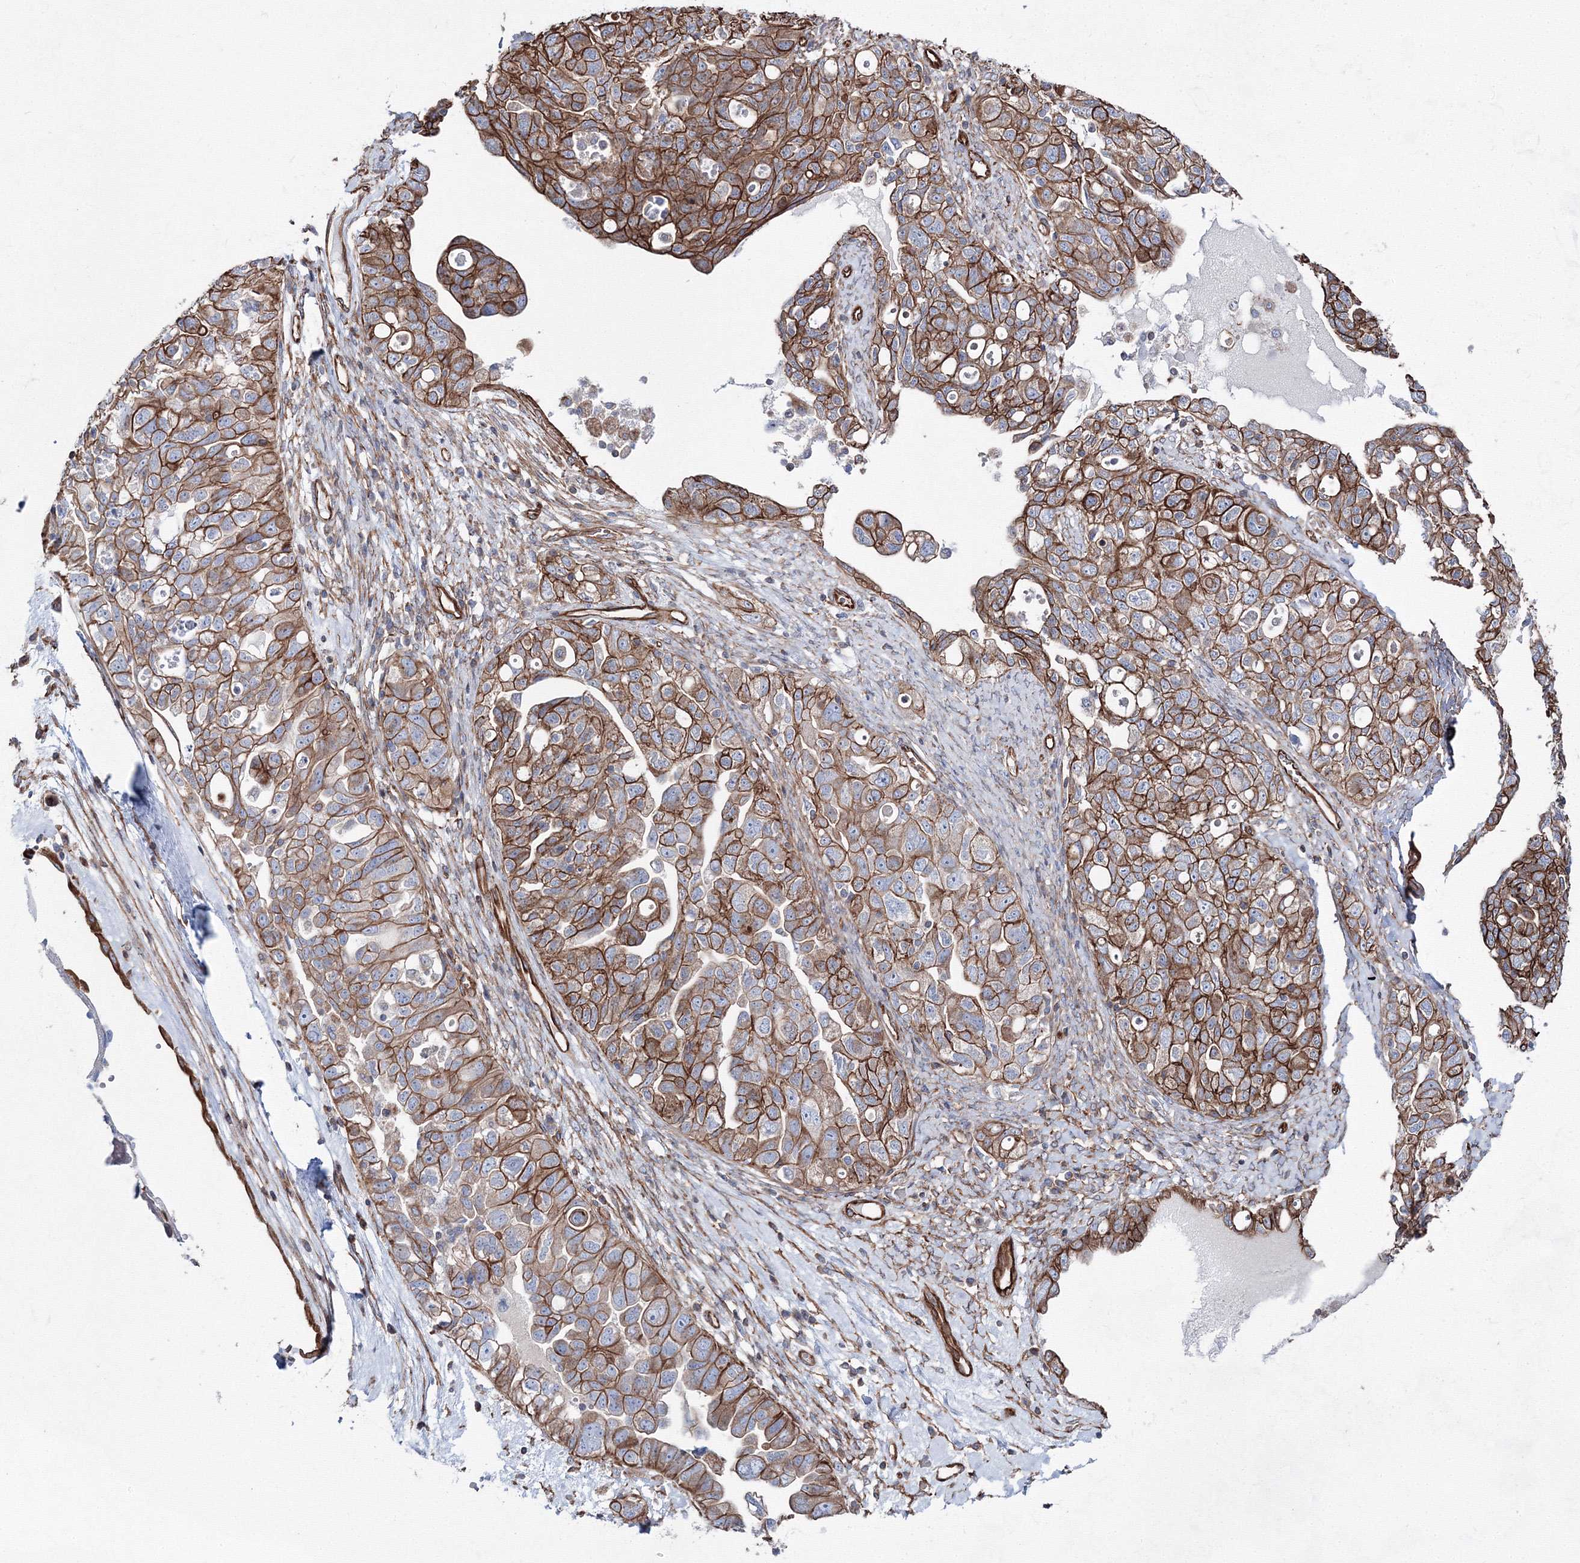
{"staining": {"intensity": "moderate", "quantity": ">75%", "location": "cytoplasmic/membranous"}, "tissue": "ovarian cancer", "cell_type": "Tumor cells", "image_type": "cancer", "snomed": [{"axis": "morphology", "description": "Carcinoma, NOS"}, {"axis": "morphology", "description": "Cystadenocarcinoma, serous, NOS"}, {"axis": "topography", "description": "Ovary"}], "caption": "The immunohistochemical stain shows moderate cytoplasmic/membranous staining in tumor cells of carcinoma (ovarian) tissue.", "gene": "ANKRD37", "patient": {"sex": "female", "age": 69}}